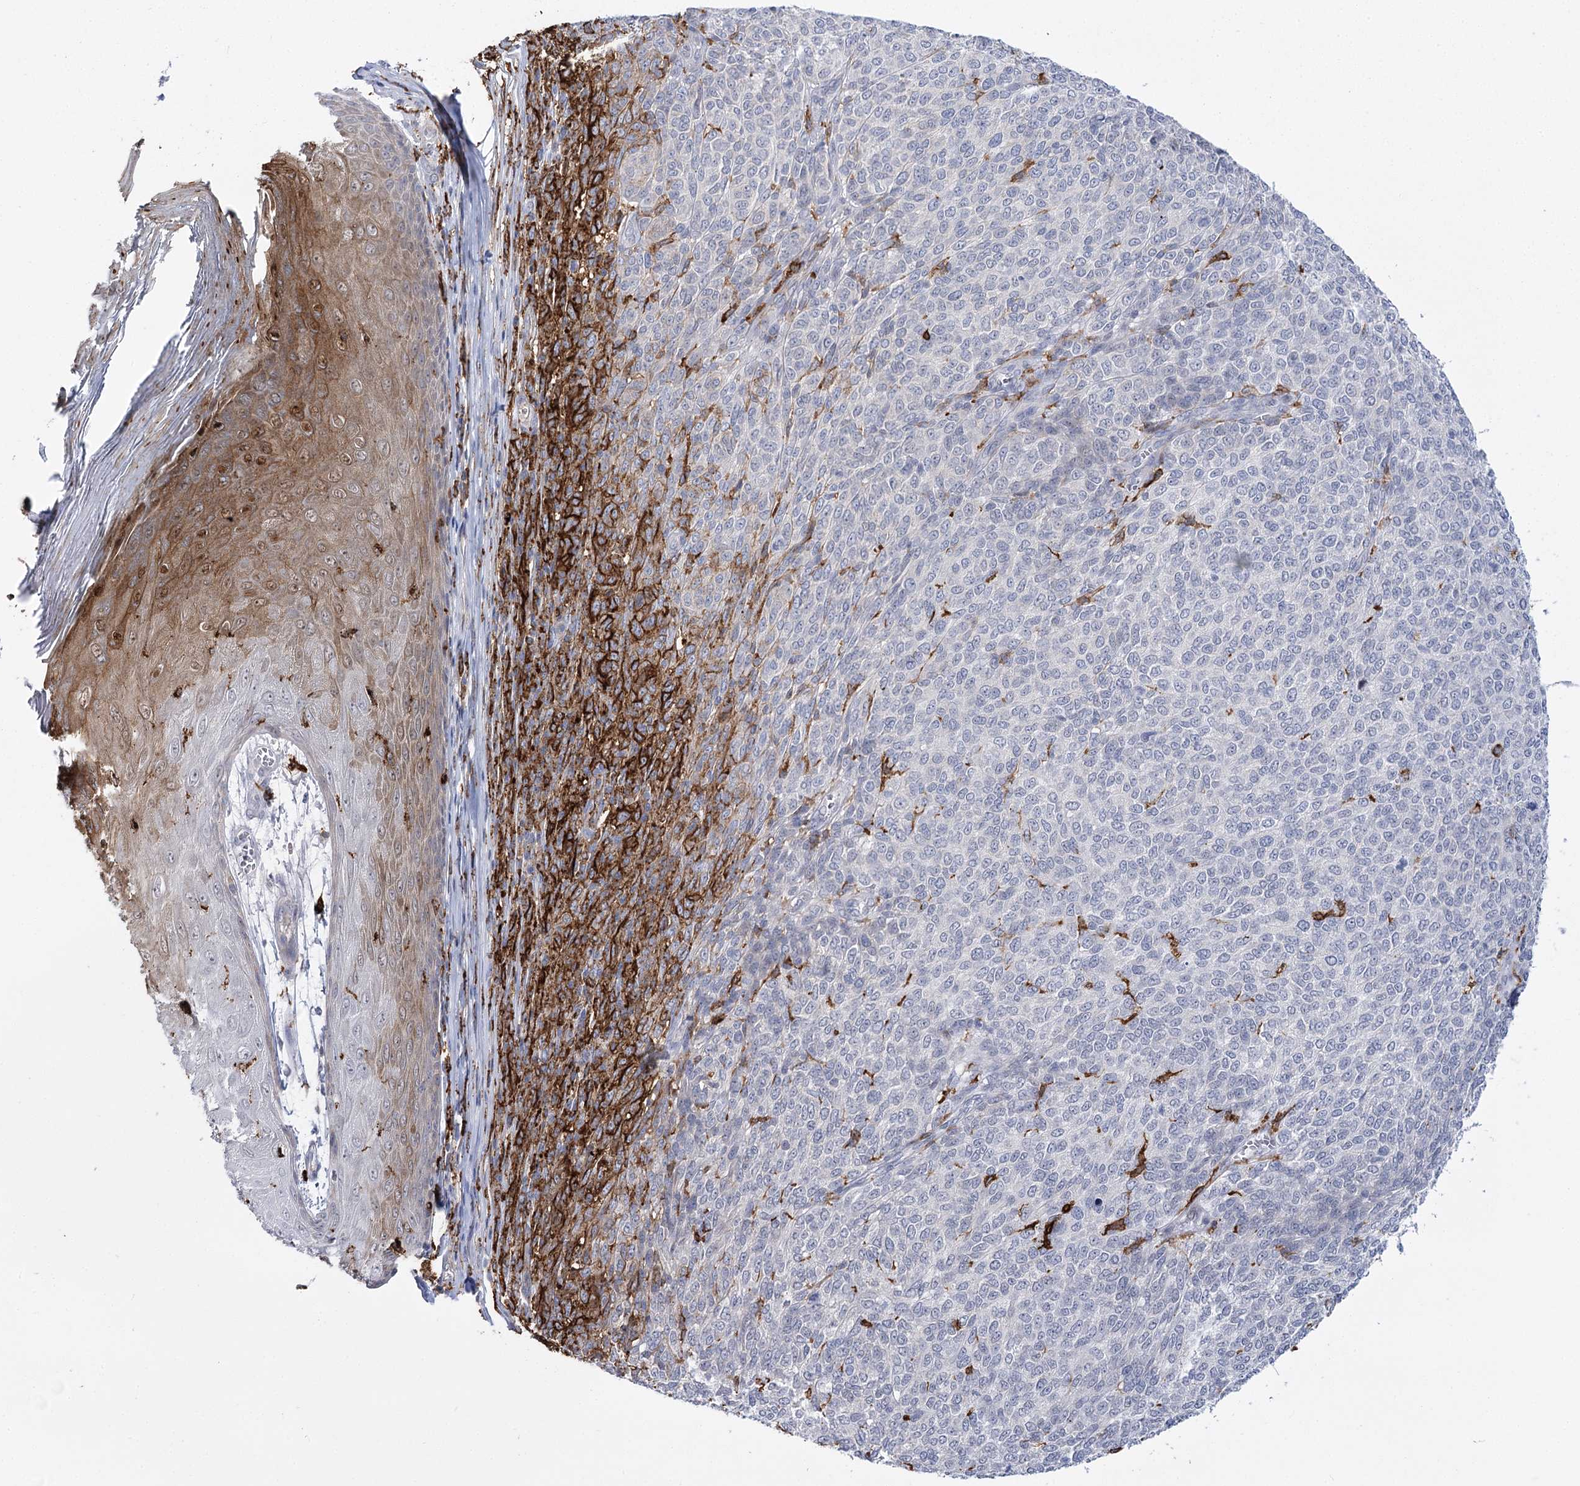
{"staining": {"intensity": "negative", "quantity": "none", "location": "none"}, "tissue": "melanoma", "cell_type": "Tumor cells", "image_type": "cancer", "snomed": [{"axis": "morphology", "description": "Malignant melanoma, NOS"}, {"axis": "topography", "description": "Skin"}], "caption": "A photomicrograph of malignant melanoma stained for a protein shows no brown staining in tumor cells.", "gene": "PIWIL4", "patient": {"sex": "male", "age": 49}}